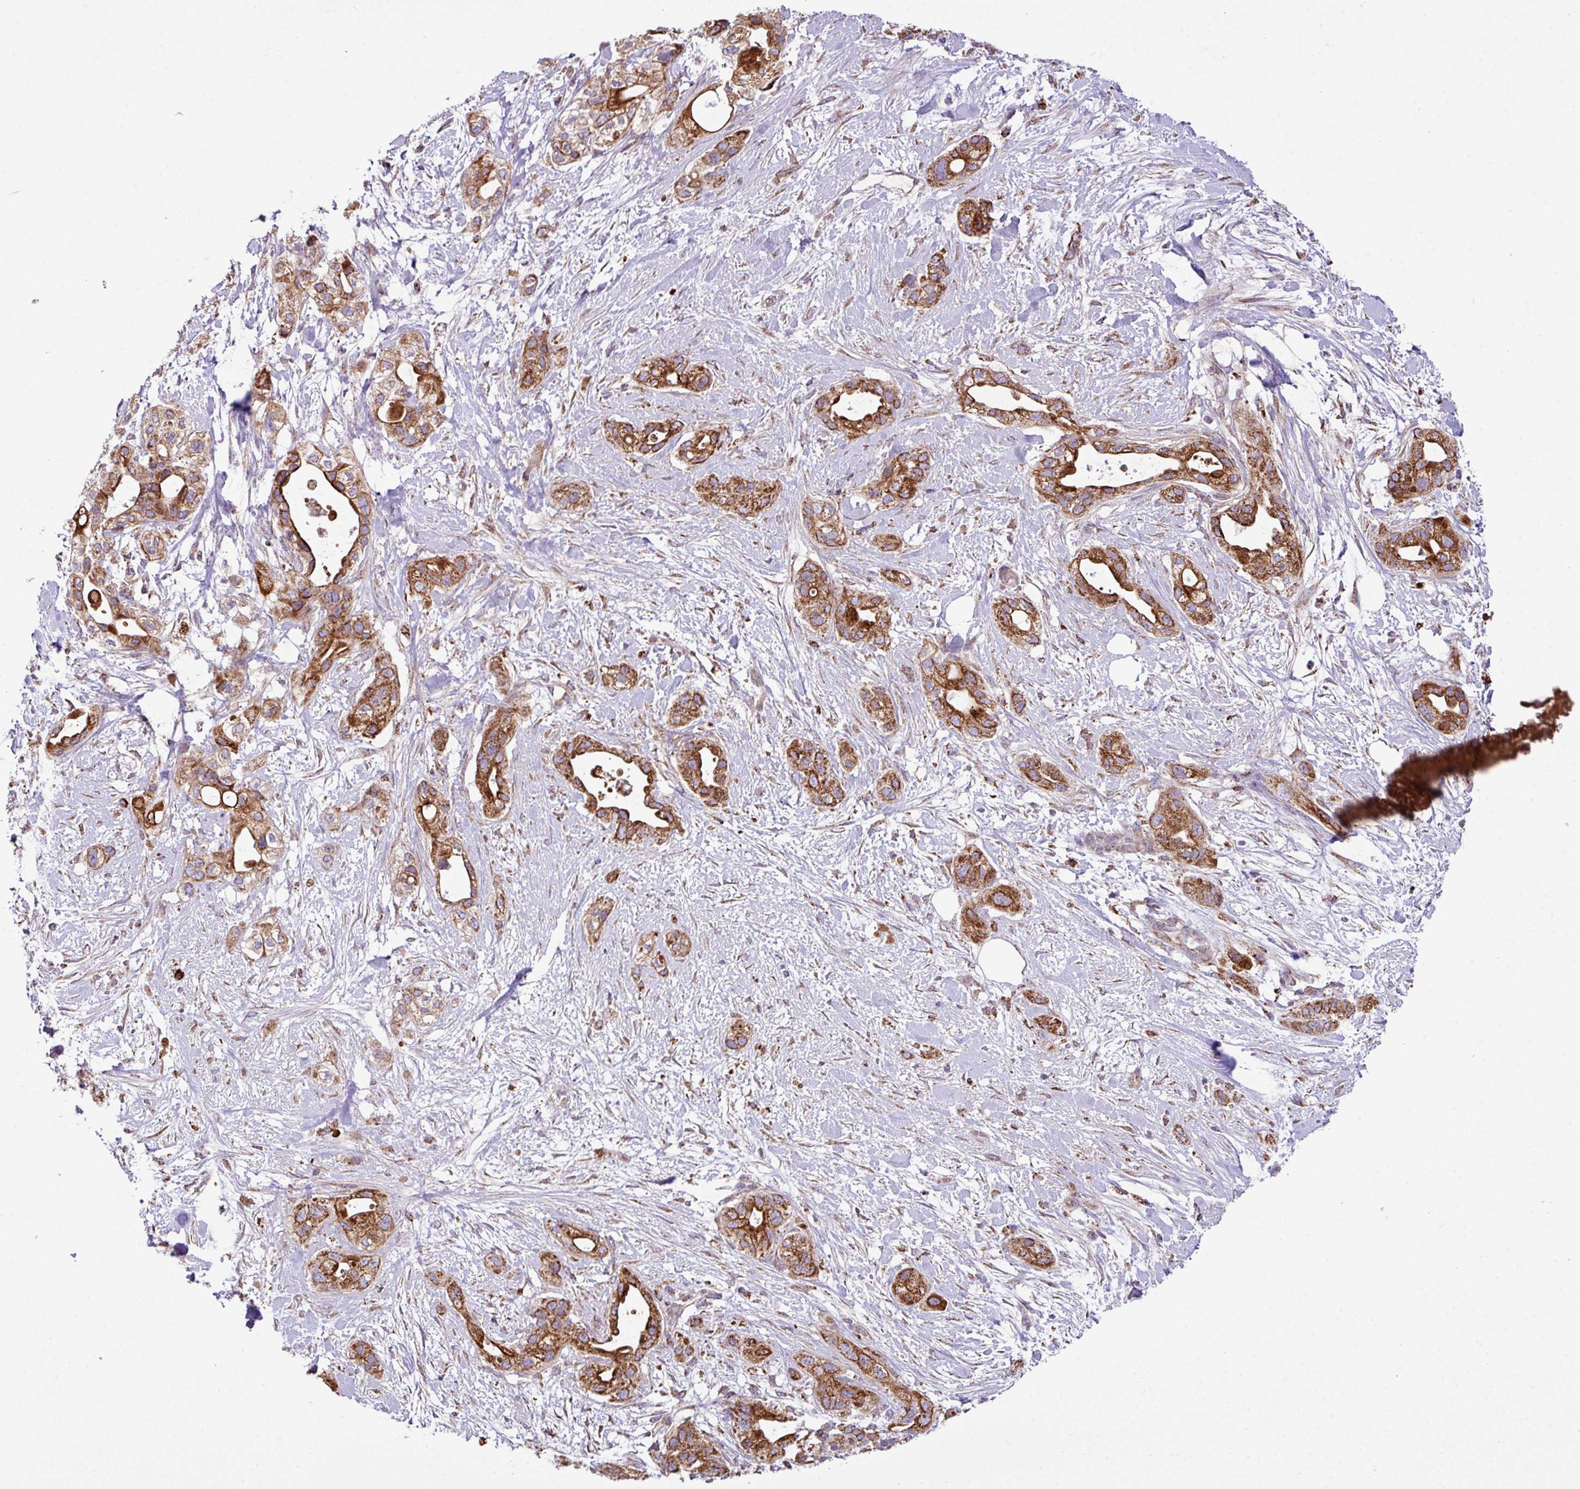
{"staining": {"intensity": "strong", "quantity": ">75%", "location": "cytoplasmic/membranous"}, "tissue": "pancreatic cancer", "cell_type": "Tumor cells", "image_type": "cancer", "snomed": [{"axis": "morphology", "description": "Adenocarcinoma, NOS"}, {"axis": "topography", "description": "Pancreas"}], "caption": "Immunohistochemistry (IHC) image of neoplastic tissue: human pancreatic cancer (adenocarcinoma) stained using immunohistochemistry (IHC) reveals high levels of strong protein expression localized specifically in the cytoplasmic/membranous of tumor cells, appearing as a cytoplasmic/membranous brown color.", "gene": "ZNF569", "patient": {"sex": "male", "age": 44}}